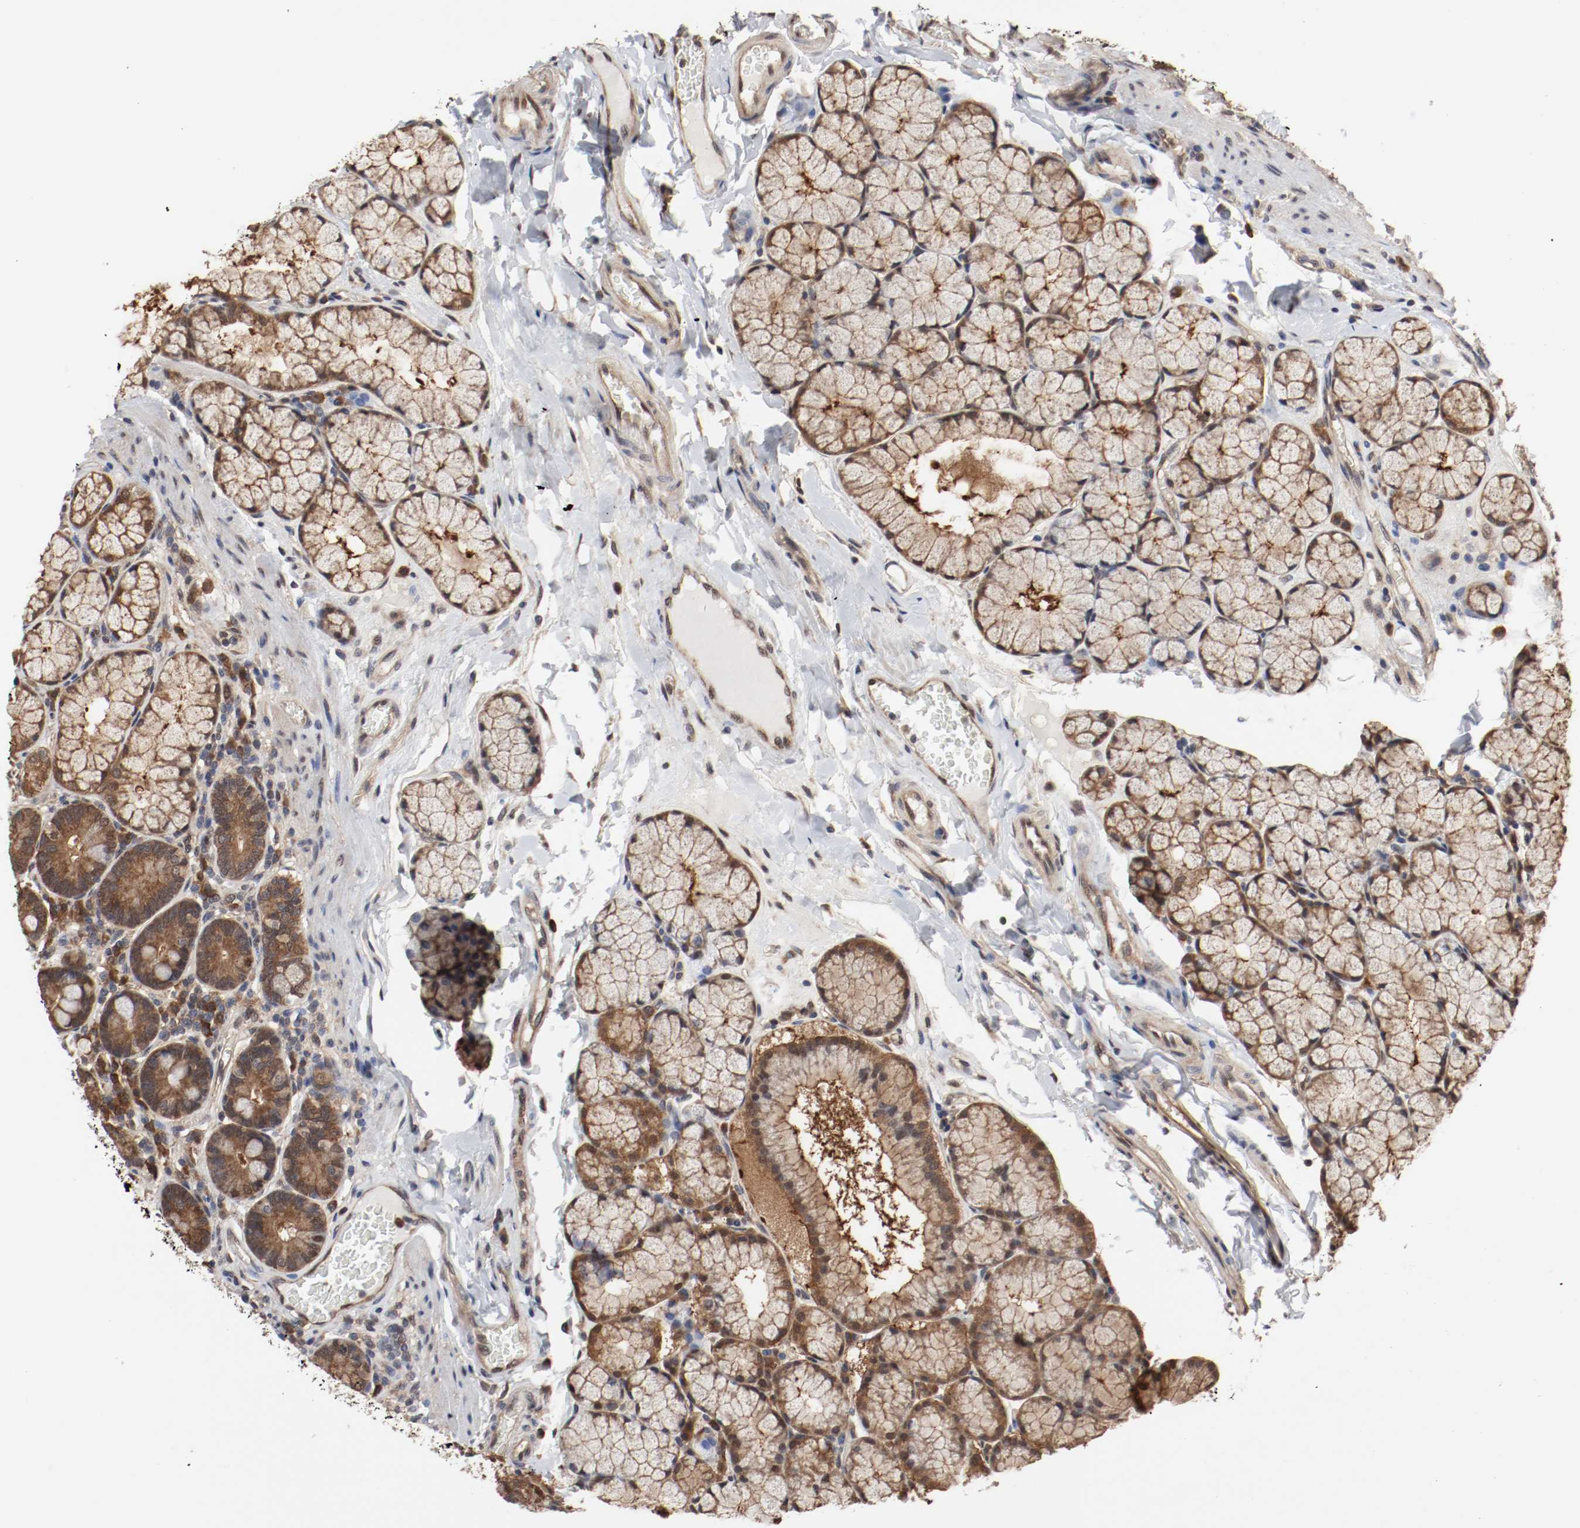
{"staining": {"intensity": "moderate", "quantity": ">75%", "location": "cytoplasmic/membranous,nuclear"}, "tissue": "duodenum", "cell_type": "Glandular cells", "image_type": "normal", "snomed": [{"axis": "morphology", "description": "Normal tissue, NOS"}, {"axis": "topography", "description": "Duodenum"}], "caption": "A brown stain labels moderate cytoplasmic/membranous,nuclear staining of a protein in glandular cells of benign duodenum. The protein of interest is shown in brown color, while the nuclei are stained blue.", "gene": "AFG3L2", "patient": {"sex": "male", "age": 50}}